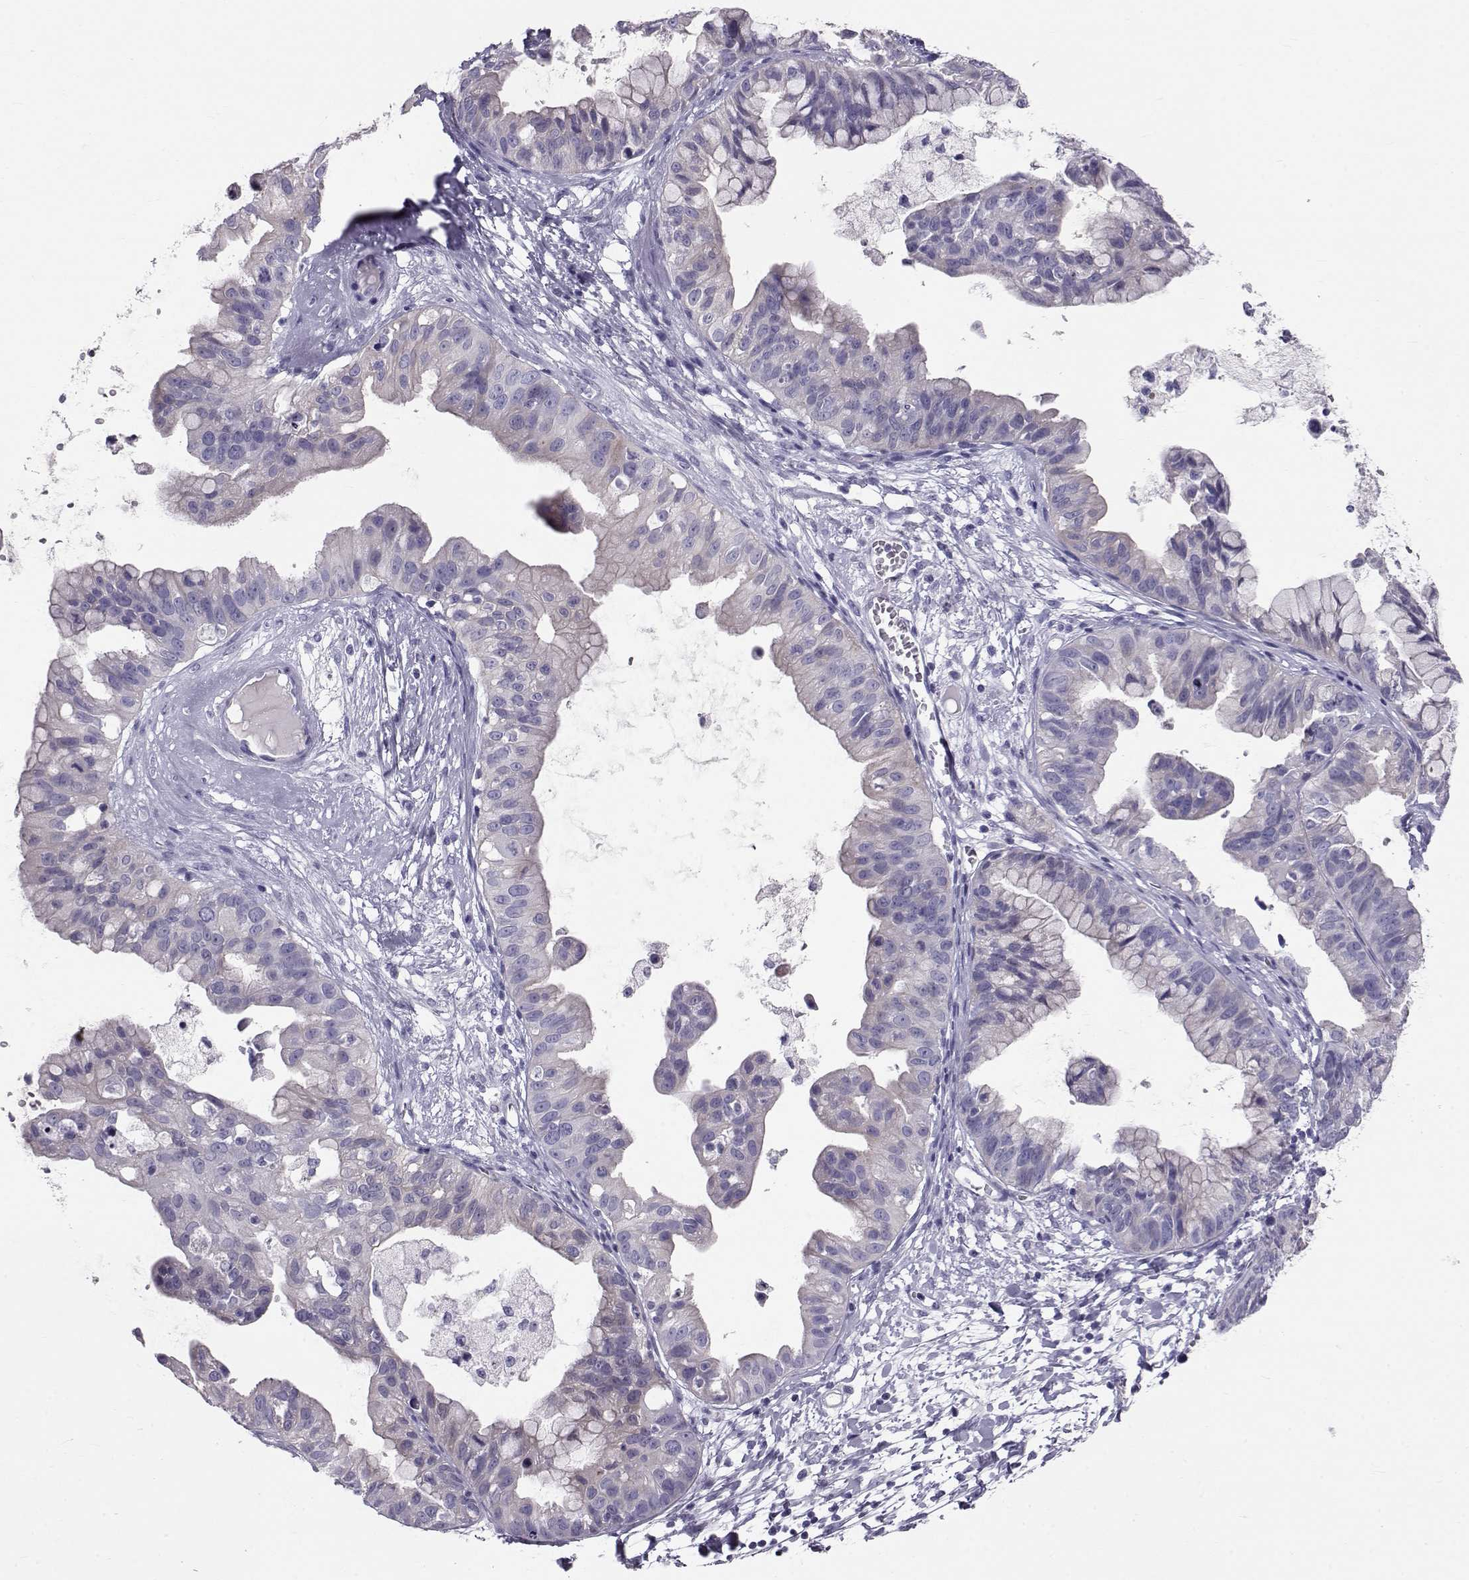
{"staining": {"intensity": "negative", "quantity": "none", "location": "none"}, "tissue": "ovarian cancer", "cell_type": "Tumor cells", "image_type": "cancer", "snomed": [{"axis": "morphology", "description": "Cystadenocarcinoma, mucinous, NOS"}, {"axis": "topography", "description": "Ovary"}], "caption": "Immunohistochemical staining of mucinous cystadenocarcinoma (ovarian) displays no significant staining in tumor cells.", "gene": "GPR26", "patient": {"sex": "female", "age": 76}}